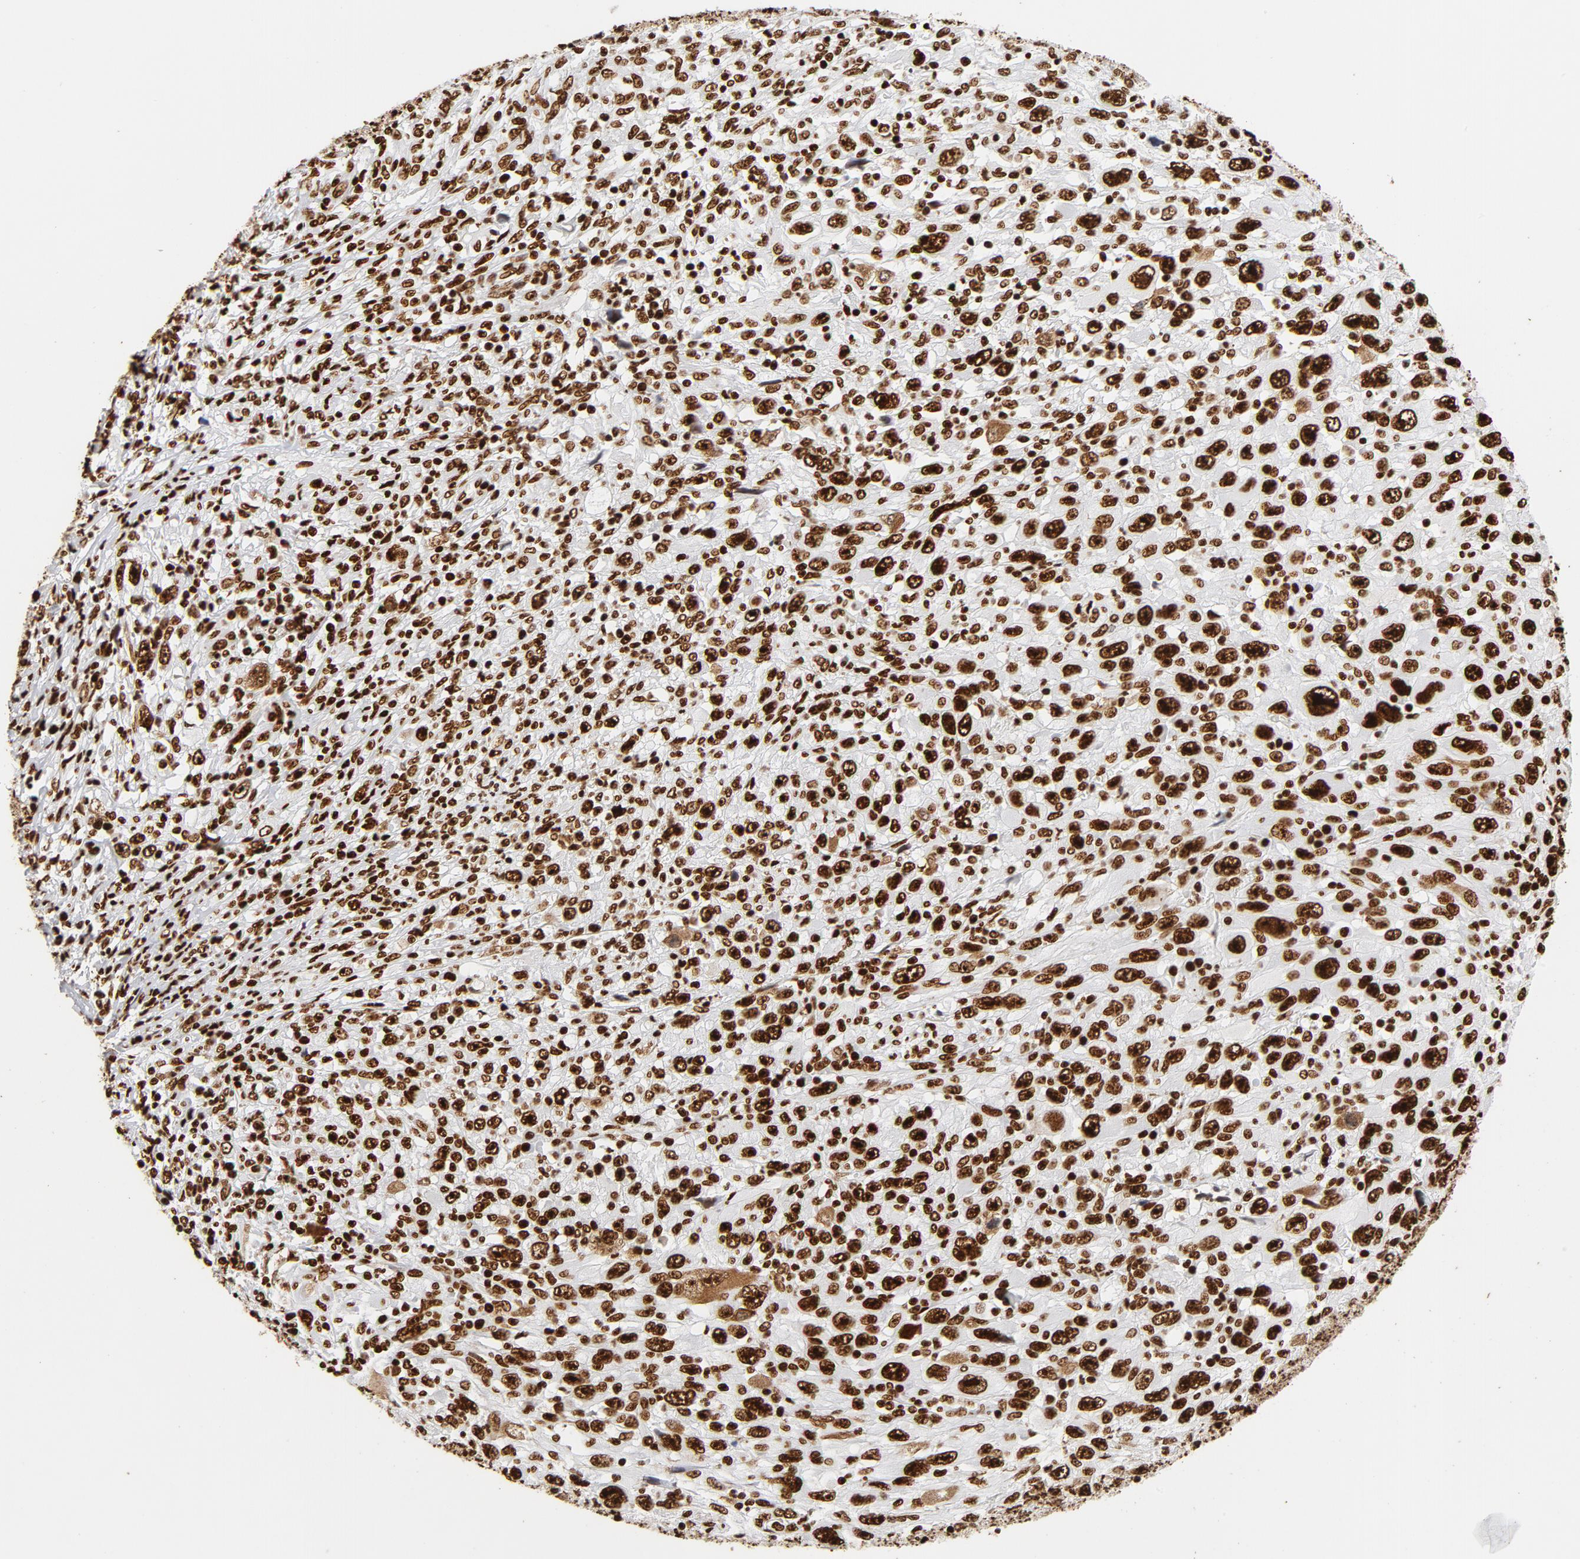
{"staining": {"intensity": "strong", "quantity": ">75%", "location": "nuclear"}, "tissue": "melanoma", "cell_type": "Tumor cells", "image_type": "cancer", "snomed": [{"axis": "morphology", "description": "Malignant melanoma, Metastatic site"}, {"axis": "topography", "description": "Skin"}], "caption": "Malignant melanoma (metastatic site) tissue exhibits strong nuclear positivity in about >75% of tumor cells, visualized by immunohistochemistry. (Stains: DAB in brown, nuclei in blue, Microscopy: brightfield microscopy at high magnification).", "gene": "XRCC6", "patient": {"sex": "female", "age": 56}}